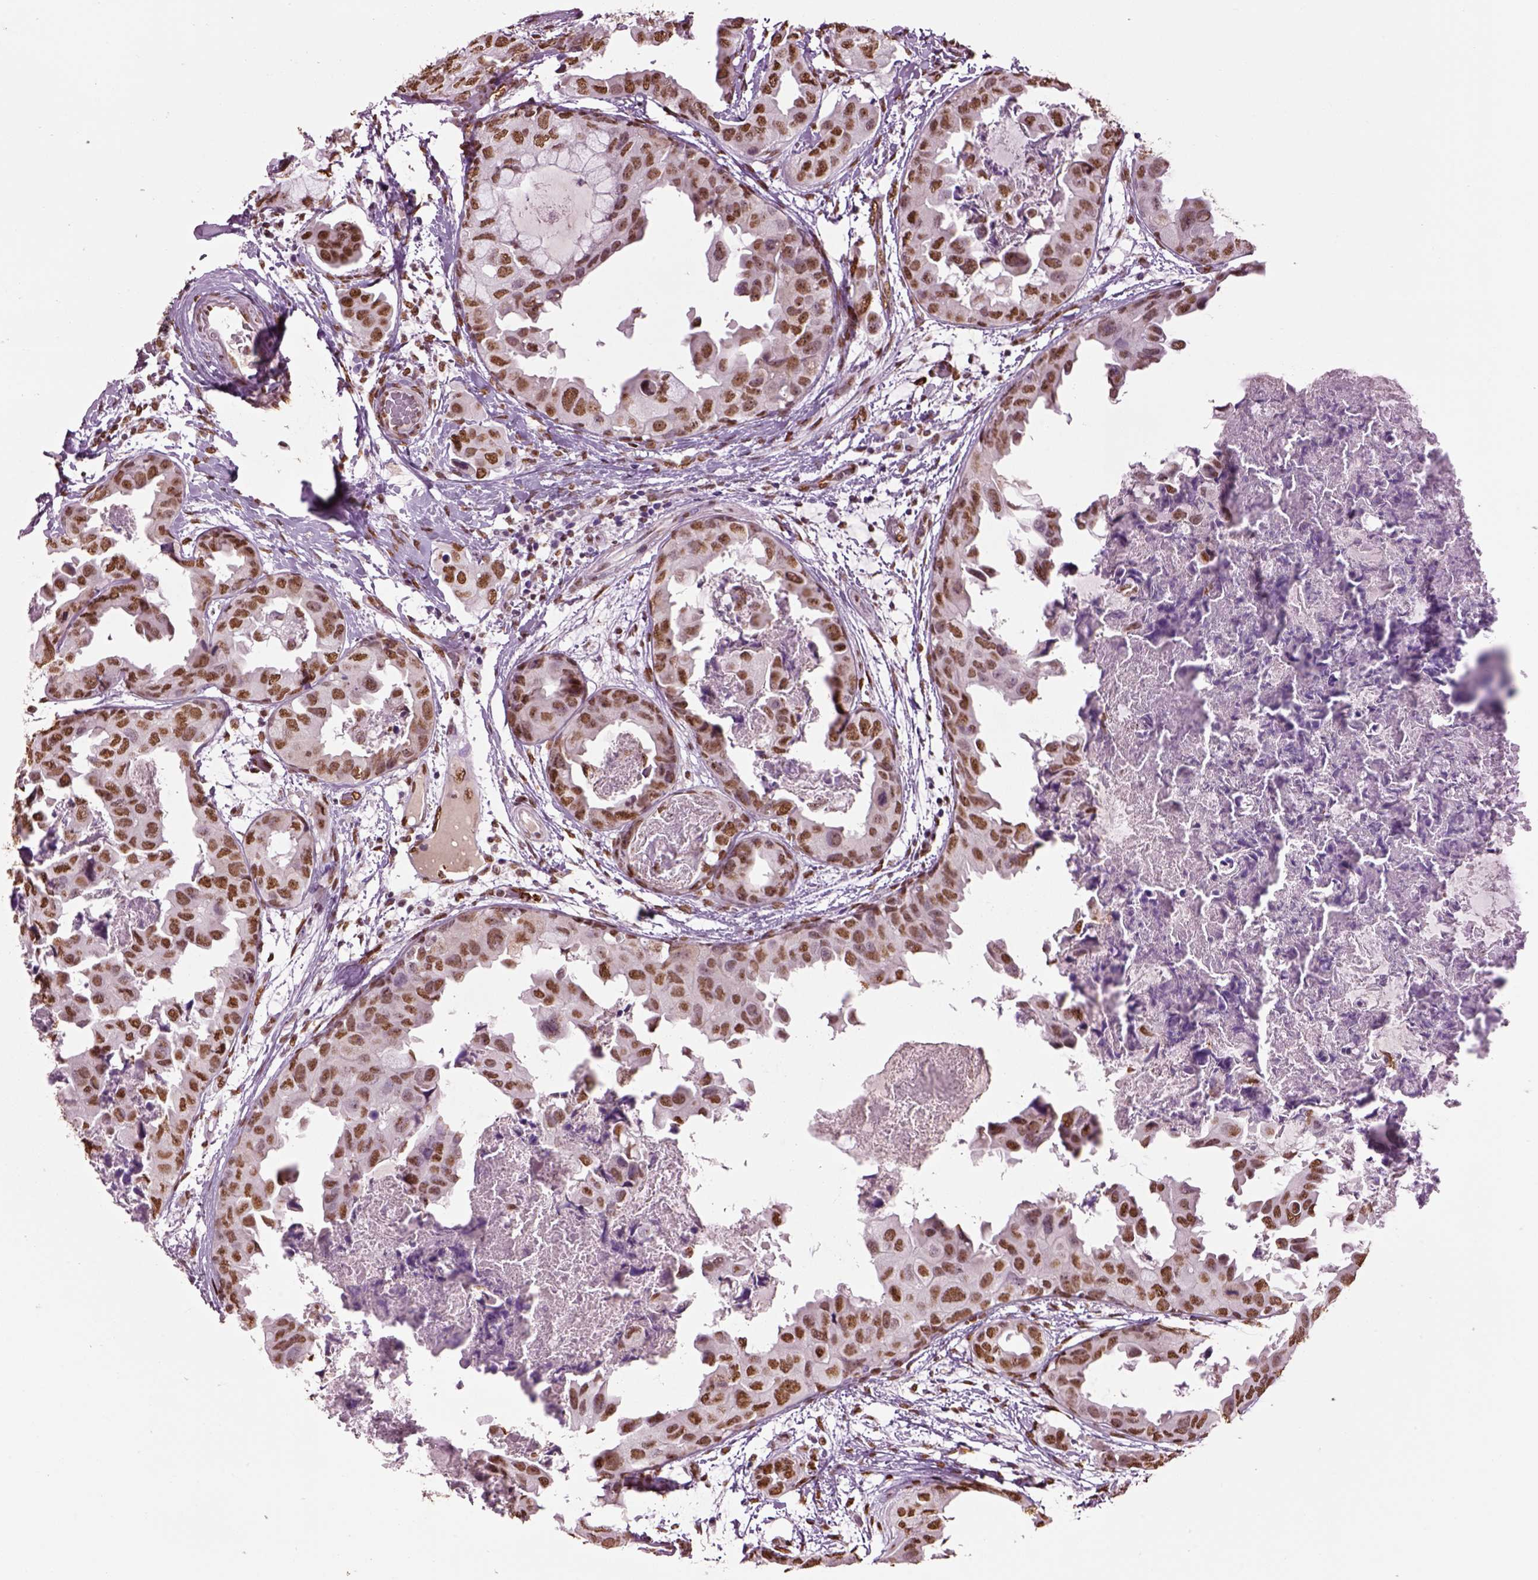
{"staining": {"intensity": "moderate", "quantity": ">75%", "location": "nuclear"}, "tissue": "breast cancer", "cell_type": "Tumor cells", "image_type": "cancer", "snomed": [{"axis": "morphology", "description": "Normal tissue, NOS"}, {"axis": "morphology", "description": "Duct carcinoma"}, {"axis": "topography", "description": "Breast"}], "caption": "Breast cancer (invasive ductal carcinoma) was stained to show a protein in brown. There is medium levels of moderate nuclear staining in approximately >75% of tumor cells.", "gene": "DDX3X", "patient": {"sex": "female", "age": 40}}